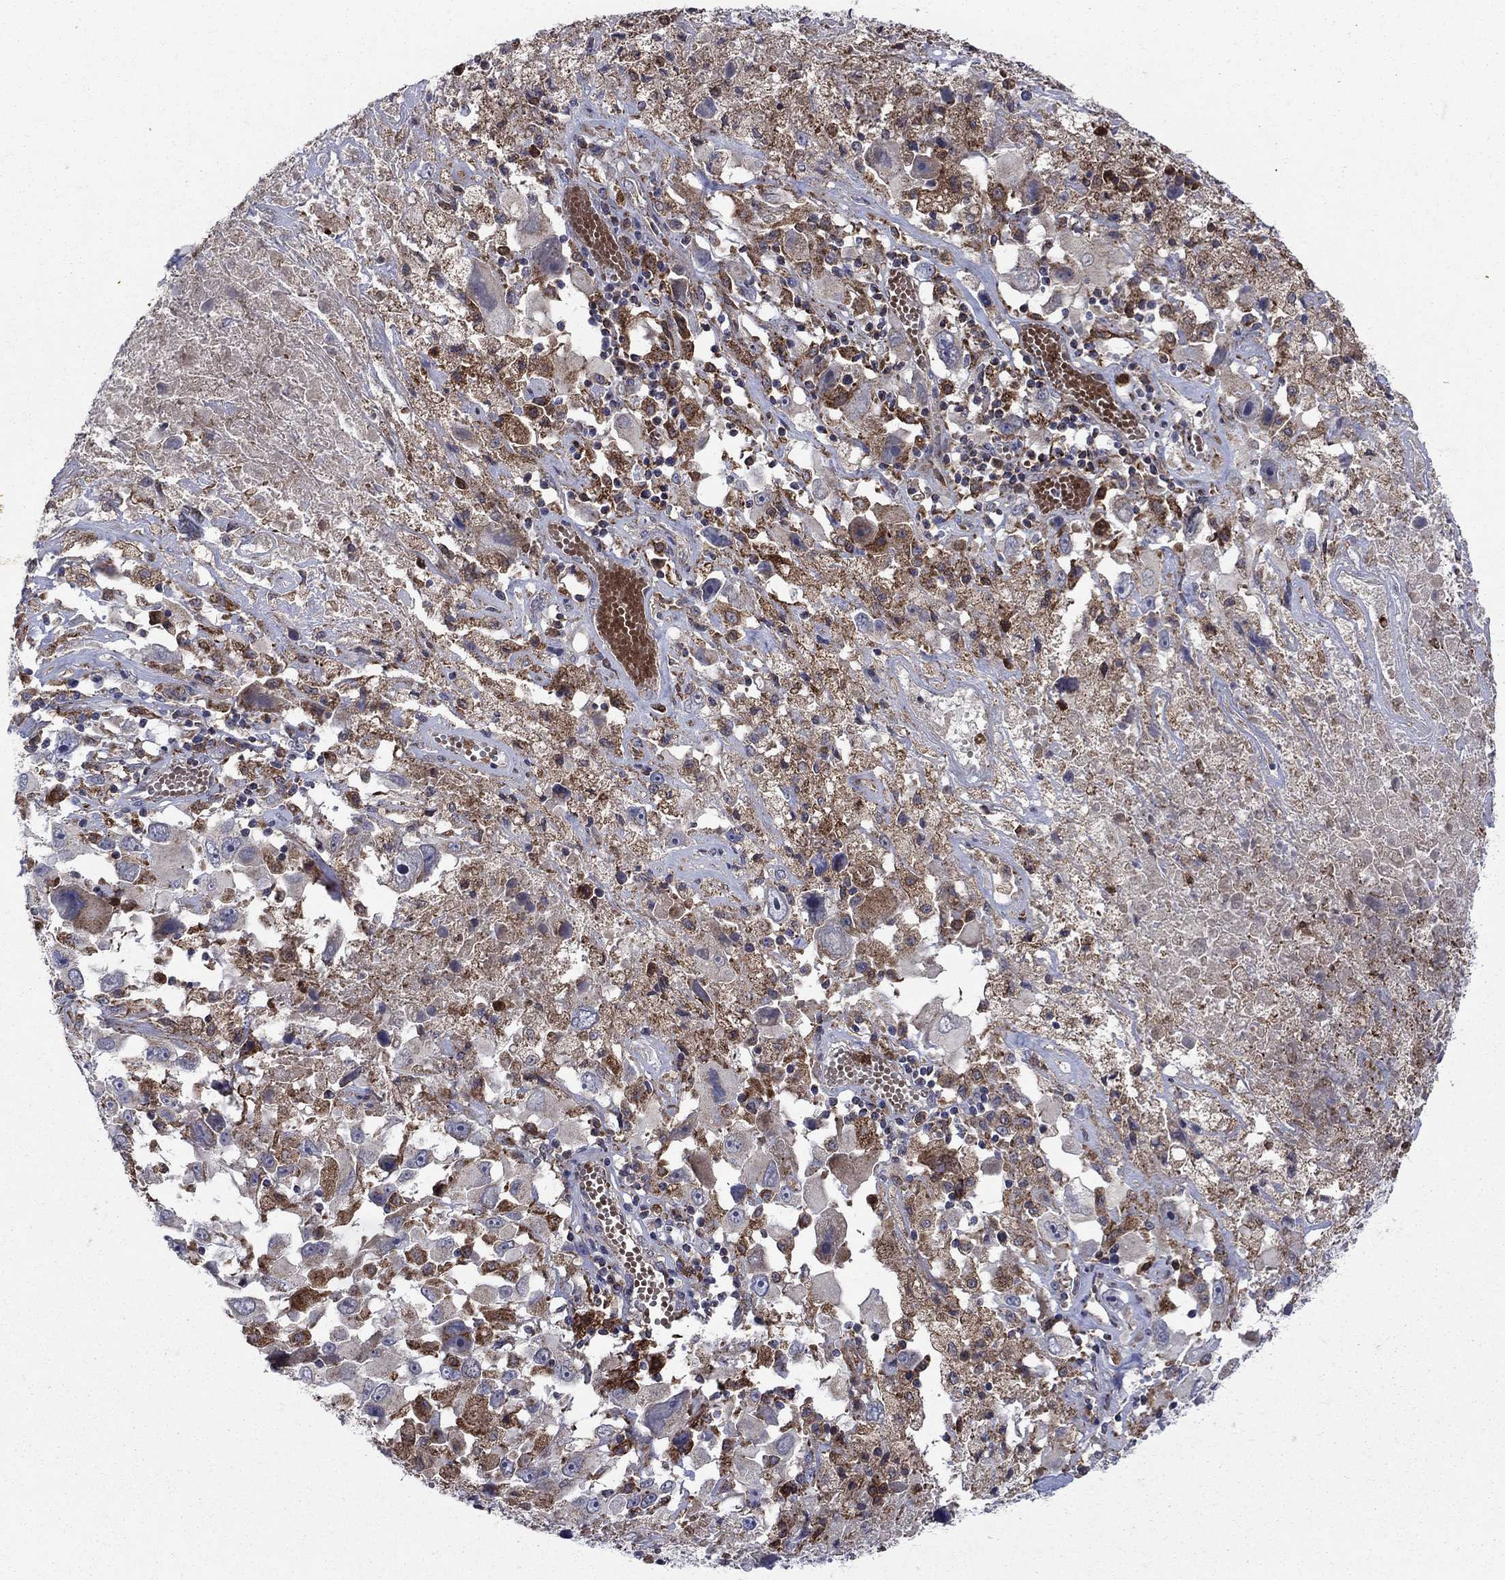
{"staining": {"intensity": "moderate", "quantity": "<25%", "location": "cytoplasmic/membranous"}, "tissue": "melanoma", "cell_type": "Tumor cells", "image_type": "cancer", "snomed": [{"axis": "morphology", "description": "Malignant melanoma, Metastatic site"}, {"axis": "topography", "description": "Soft tissue"}], "caption": "Immunohistochemical staining of human malignant melanoma (metastatic site) exhibits moderate cytoplasmic/membranous protein expression in about <25% of tumor cells. (DAB IHC with brightfield microscopy, high magnification).", "gene": "RNF19B", "patient": {"sex": "male", "age": 50}}